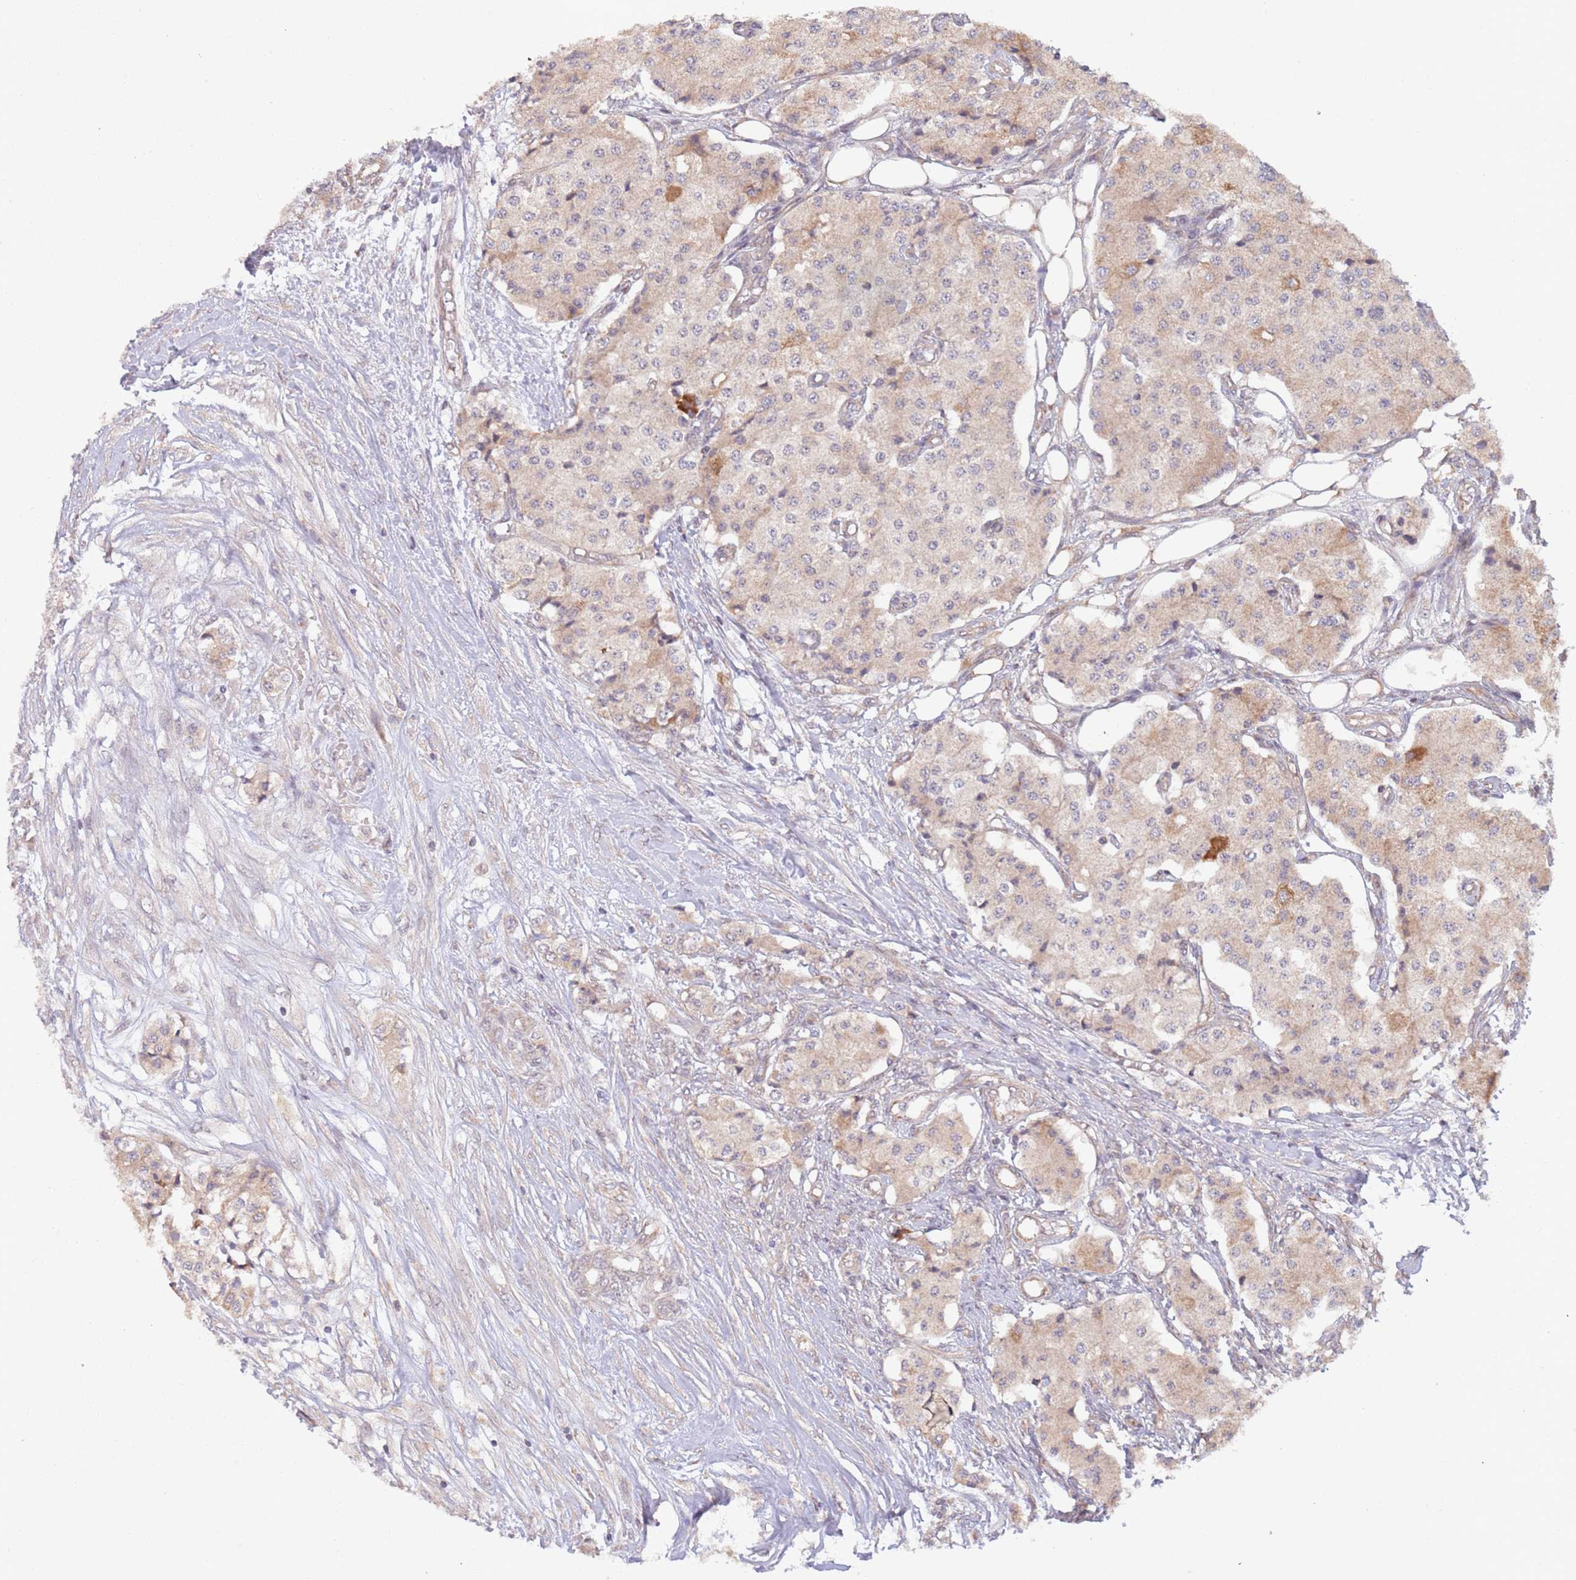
{"staining": {"intensity": "weak", "quantity": "25%-75%", "location": "cytoplasmic/membranous"}, "tissue": "carcinoid", "cell_type": "Tumor cells", "image_type": "cancer", "snomed": [{"axis": "morphology", "description": "Carcinoid, malignant, NOS"}, {"axis": "topography", "description": "Colon"}], "caption": "Carcinoid was stained to show a protein in brown. There is low levels of weak cytoplasmic/membranous positivity in about 25%-75% of tumor cells.", "gene": "CHD9", "patient": {"sex": "female", "age": 52}}